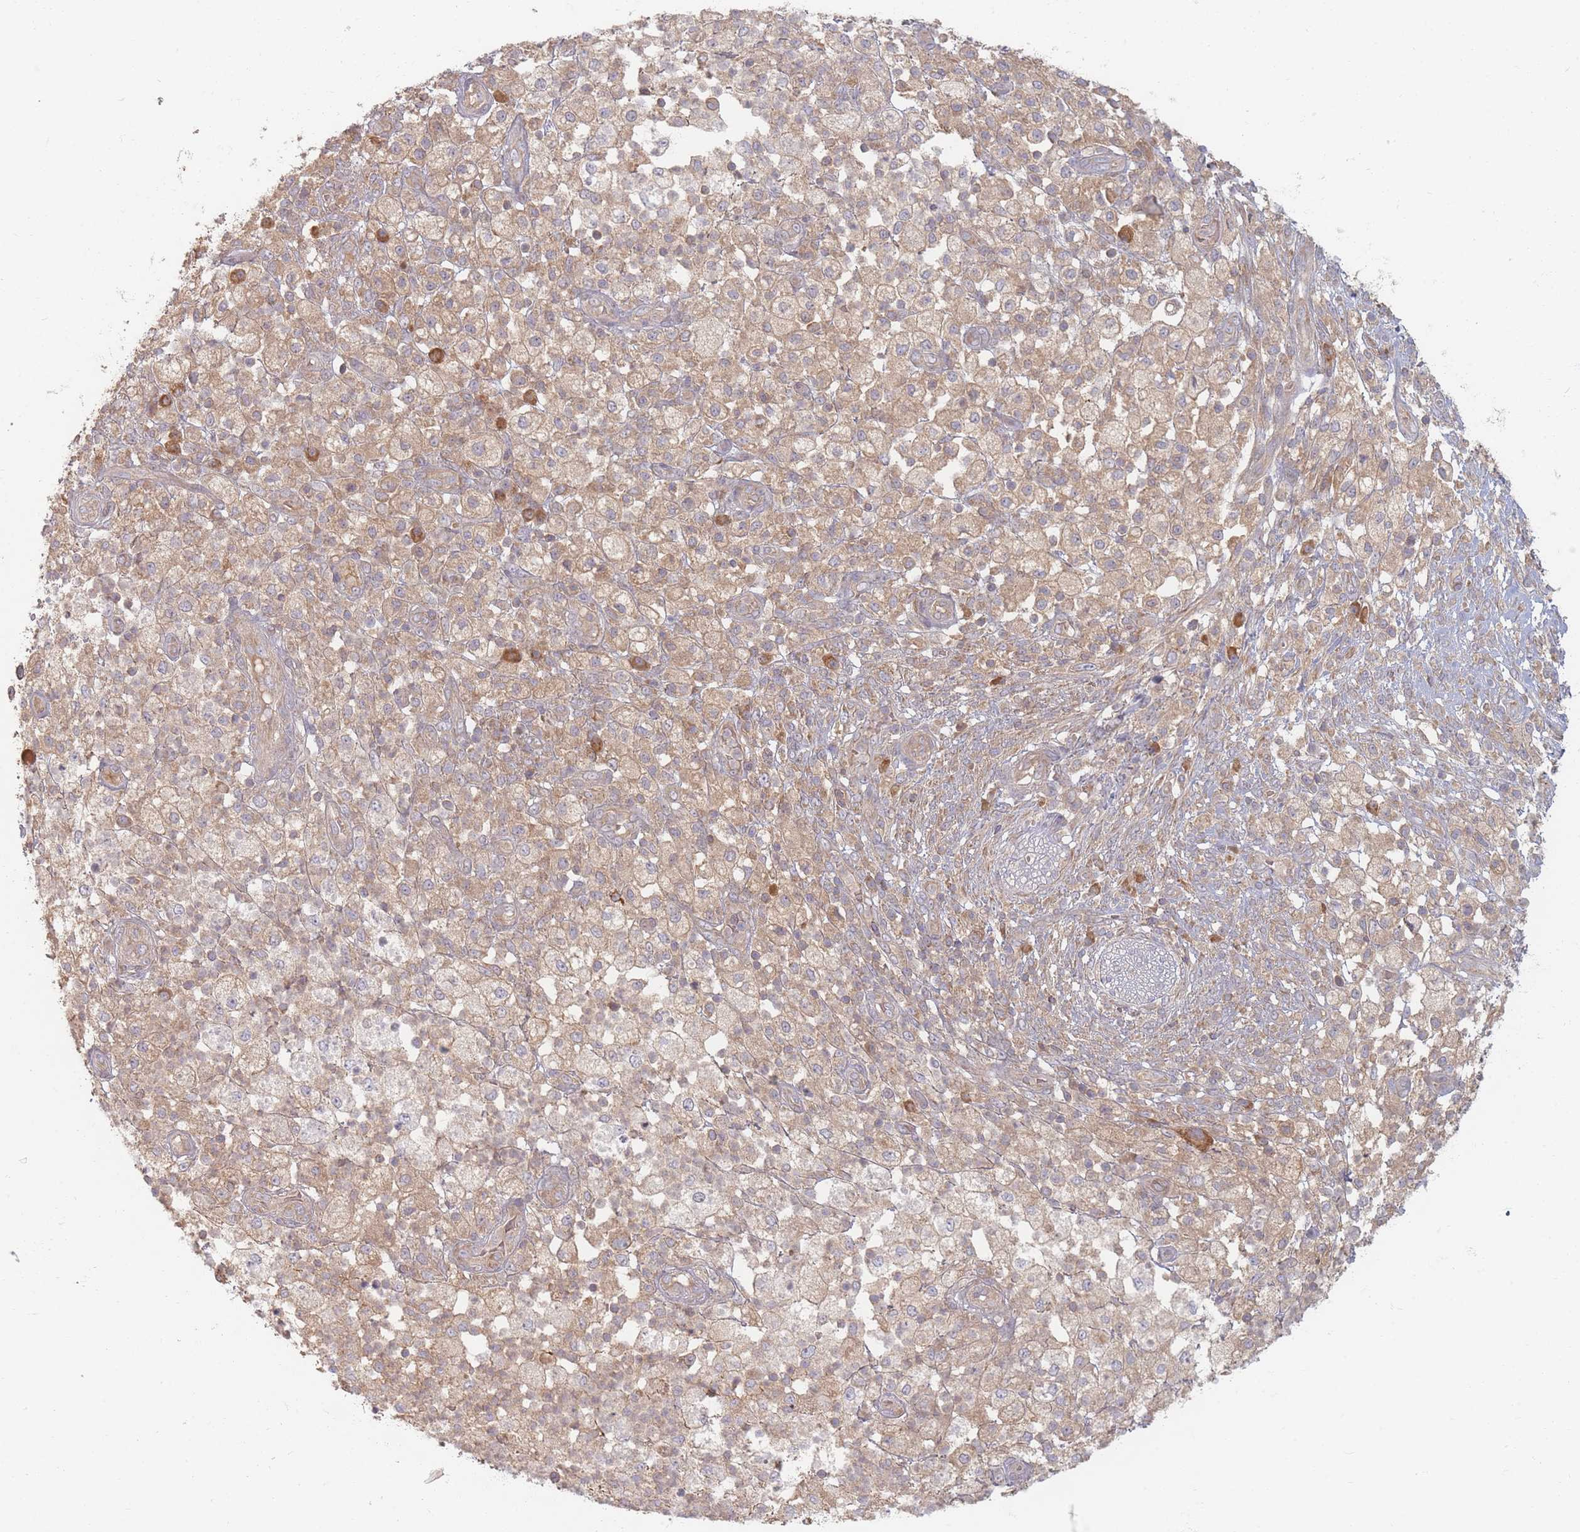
{"staining": {"intensity": "moderate", "quantity": ">75%", "location": "cytoplasmic/membranous"}, "tissue": "pancreatic cancer", "cell_type": "Tumor cells", "image_type": "cancer", "snomed": [{"axis": "morphology", "description": "Adenocarcinoma, NOS"}, {"axis": "topography", "description": "Pancreas"}], "caption": "Pancreatic adenocarcinoma was stained to show a protein in brown. There is medium levels of moderate cytoplasmic/membranous positivity in approximately >75% of tumor cells. The staining was performed using DAB, with brown indicating positive protein expression. Nuclei are stained blue with hematoxylin.", "gene": "SLC35F3", "patient": {"sex": "female", "age": 72}}